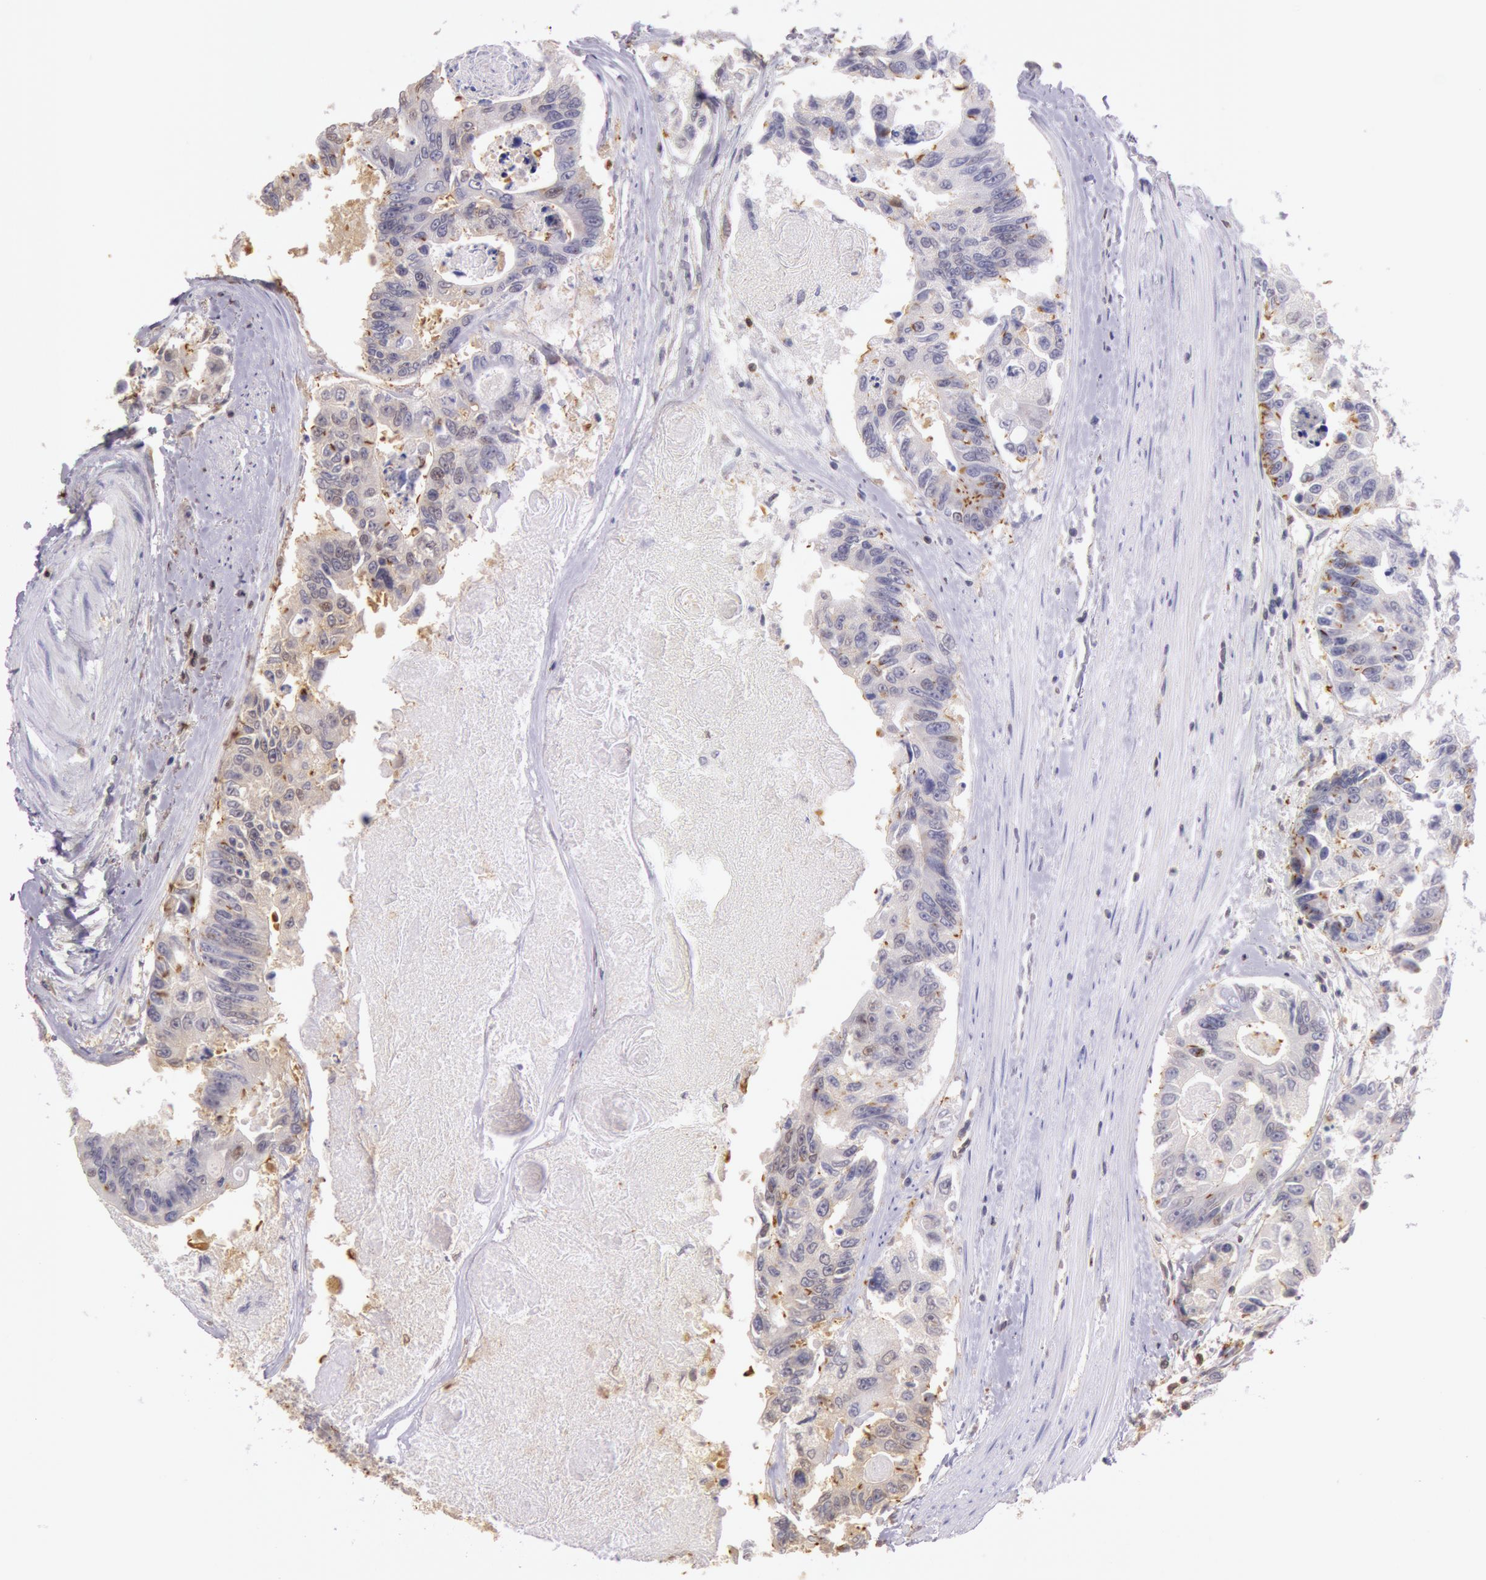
{"staining": {"intensity": "moderate", "quantity": "<25%", "location": "cytoplasmic/membranous"}, "tissue": "colorectal cancer", "cell_type": "Tumor cells", "image_type": "cancer", "snomed": [{"axis": "morphology", "description": "Adenocarcinoma, NOS"}, {"axis": "topography", "description": "Colon"}], "caption": "The photomicrograph reveals a brown stain indicating the presence of a protein in the cytoplasmic/membranous of tumor cells in colorectal cancer (adenocarcinoma).", "gene": "HIF1A", "patient": {"sex": "female", "age": 86}}